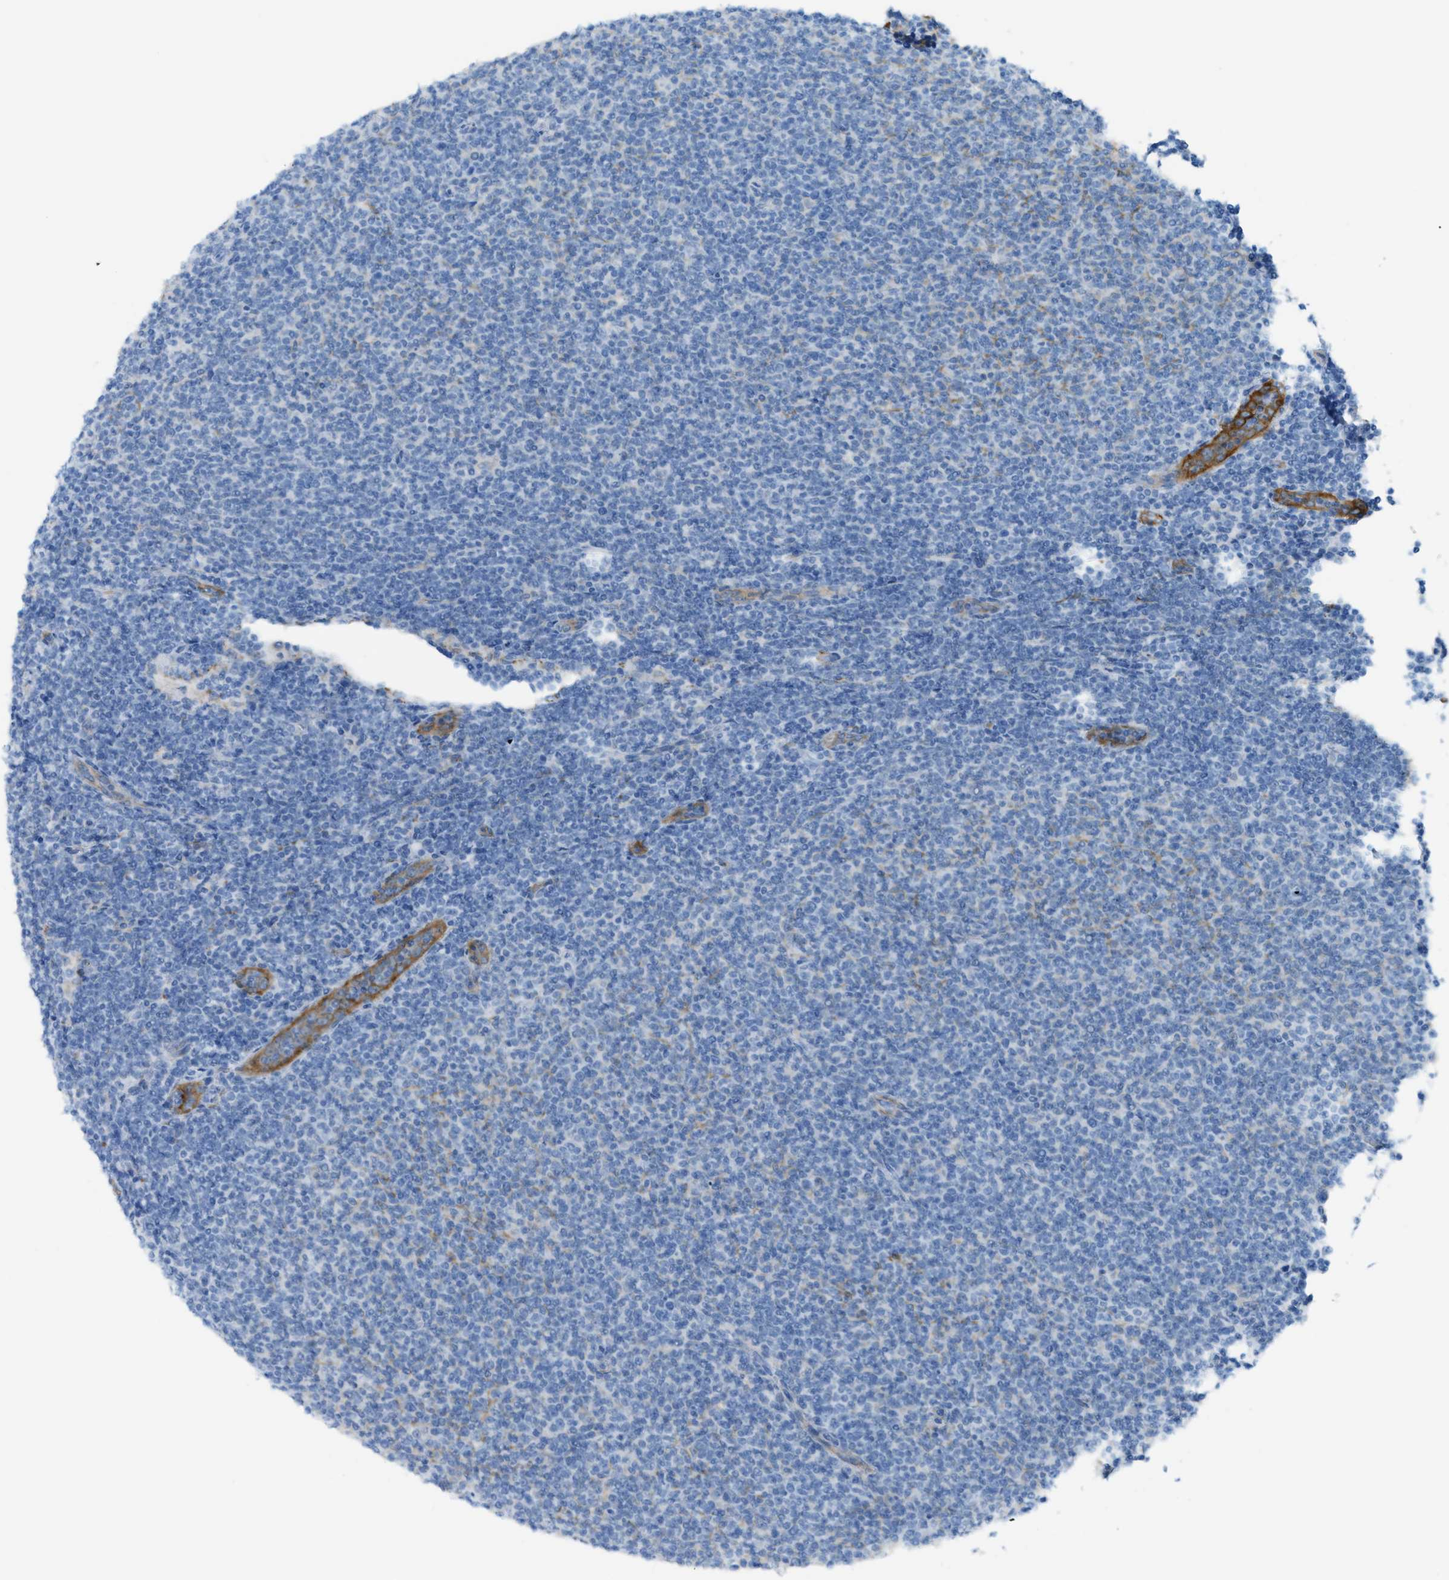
{"staining": {"intensity": "negative", "quantity": "none", "location": "none"}, "tissue": "lymphoma", "cell_type": "Tumor cells", "image_type": "cancer", "snomed": [{"axis": "morphology", "description": "Malignant lymphoma, non-Hodgkin's type, Low grade"}, {"axis": "topography", "description": "Lymph node"}], "caption": "Immunohistochemistry (IHC) image of lymphoma stained for a protein (brown), which exhibits no positivity in tumor cells.", "gene": "MYH11", "patient": {"sex": "male", "age": 66}}